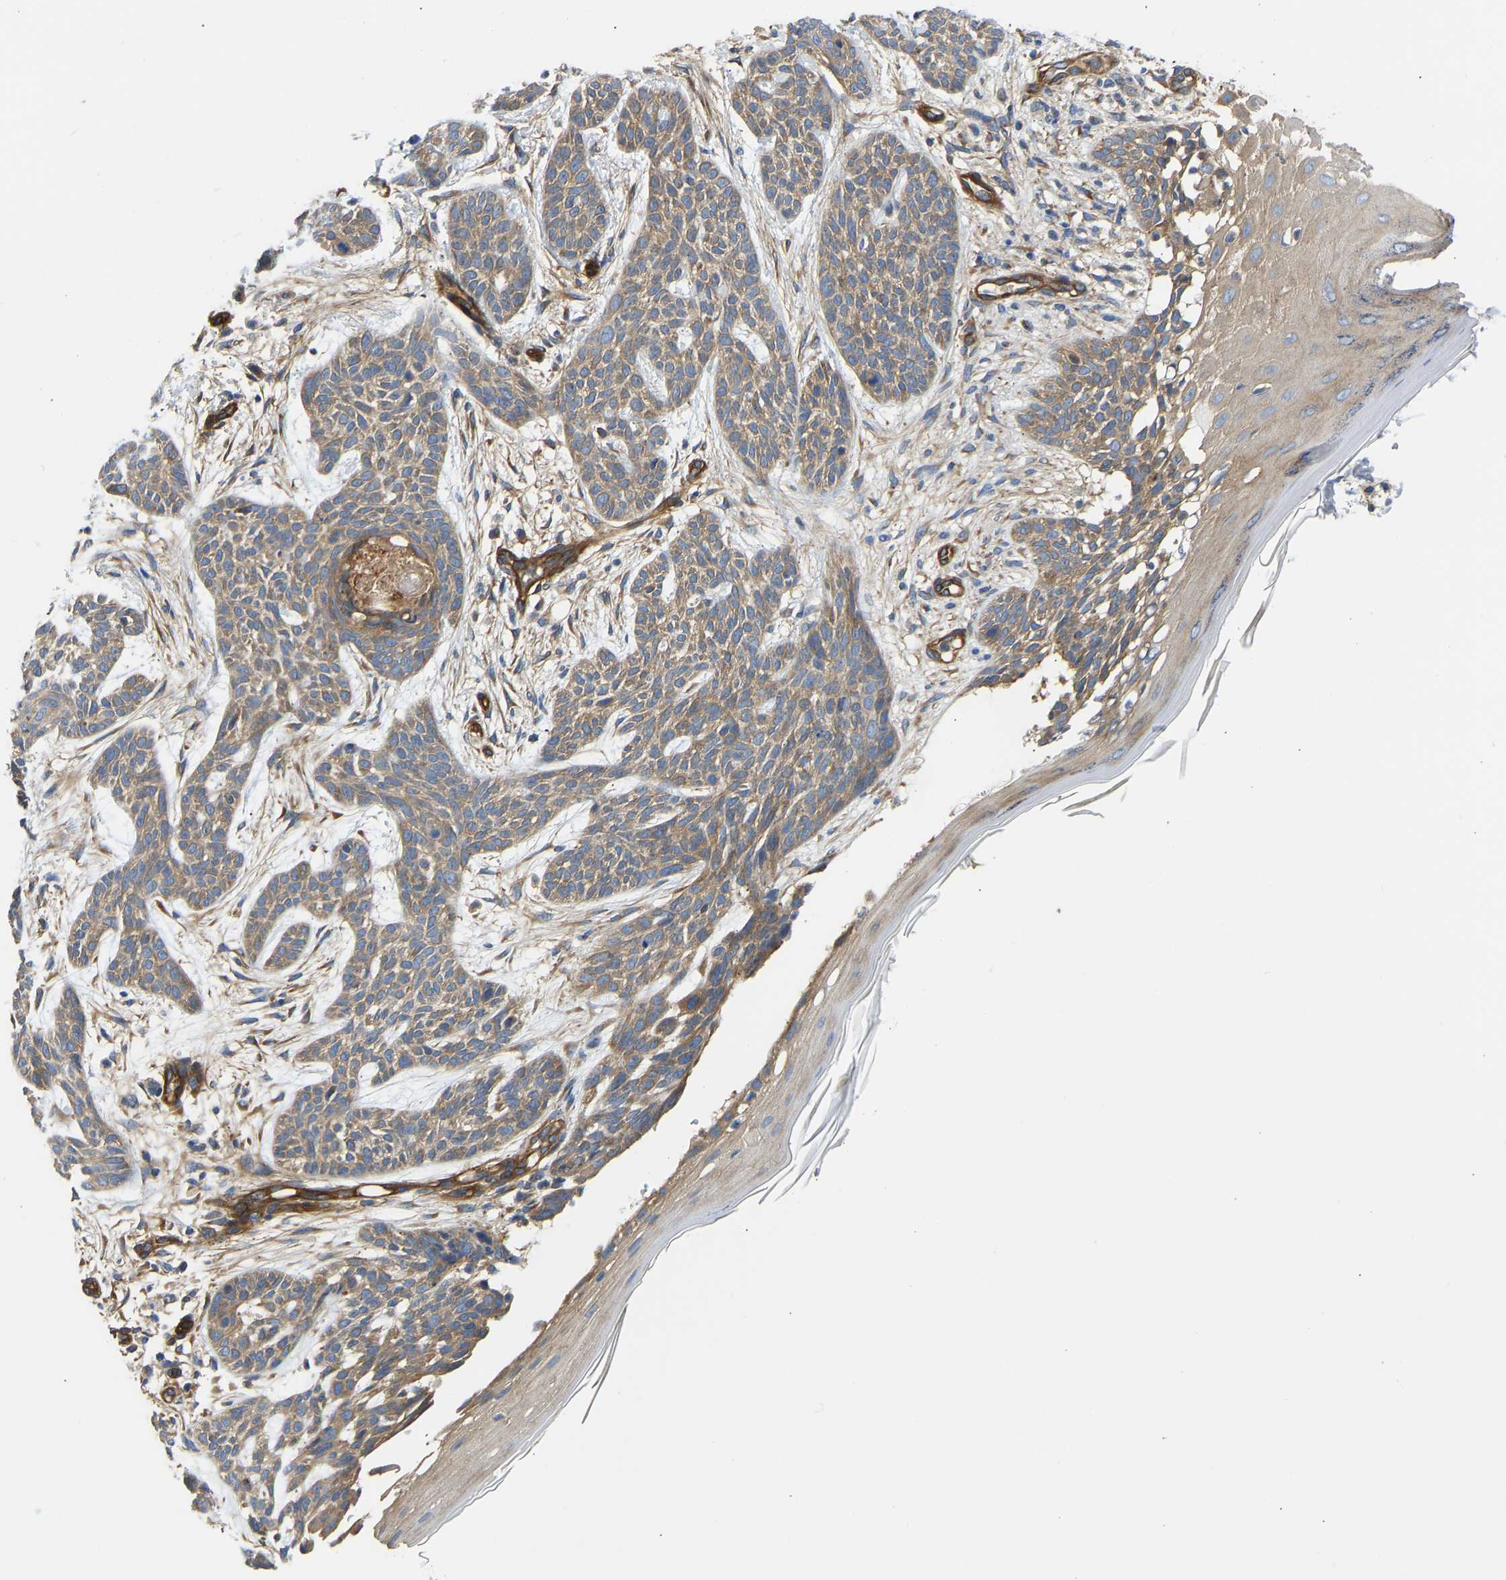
{"staining": {"intensity": "moderate", "quantity": ">75%", "location": "cytoplasmic/membranous"}, "tissue": "skin cancer", "cell_type": "Tumor cells", "image_type": "cancer", "snomed": [{"axis": "morphology", "description": "Basal cell carcinoma"}, {"axis": "topography", "description": "Skin"}], "caption": "Brown immunohistochemical staining in human basal cell carcinoma (skin) shows moderate cytoplasmic/membranous positivity in approximately >75% of tumor cells.", "gene": "MYO1C", "patient": {"sex": "female", "age": 59}}